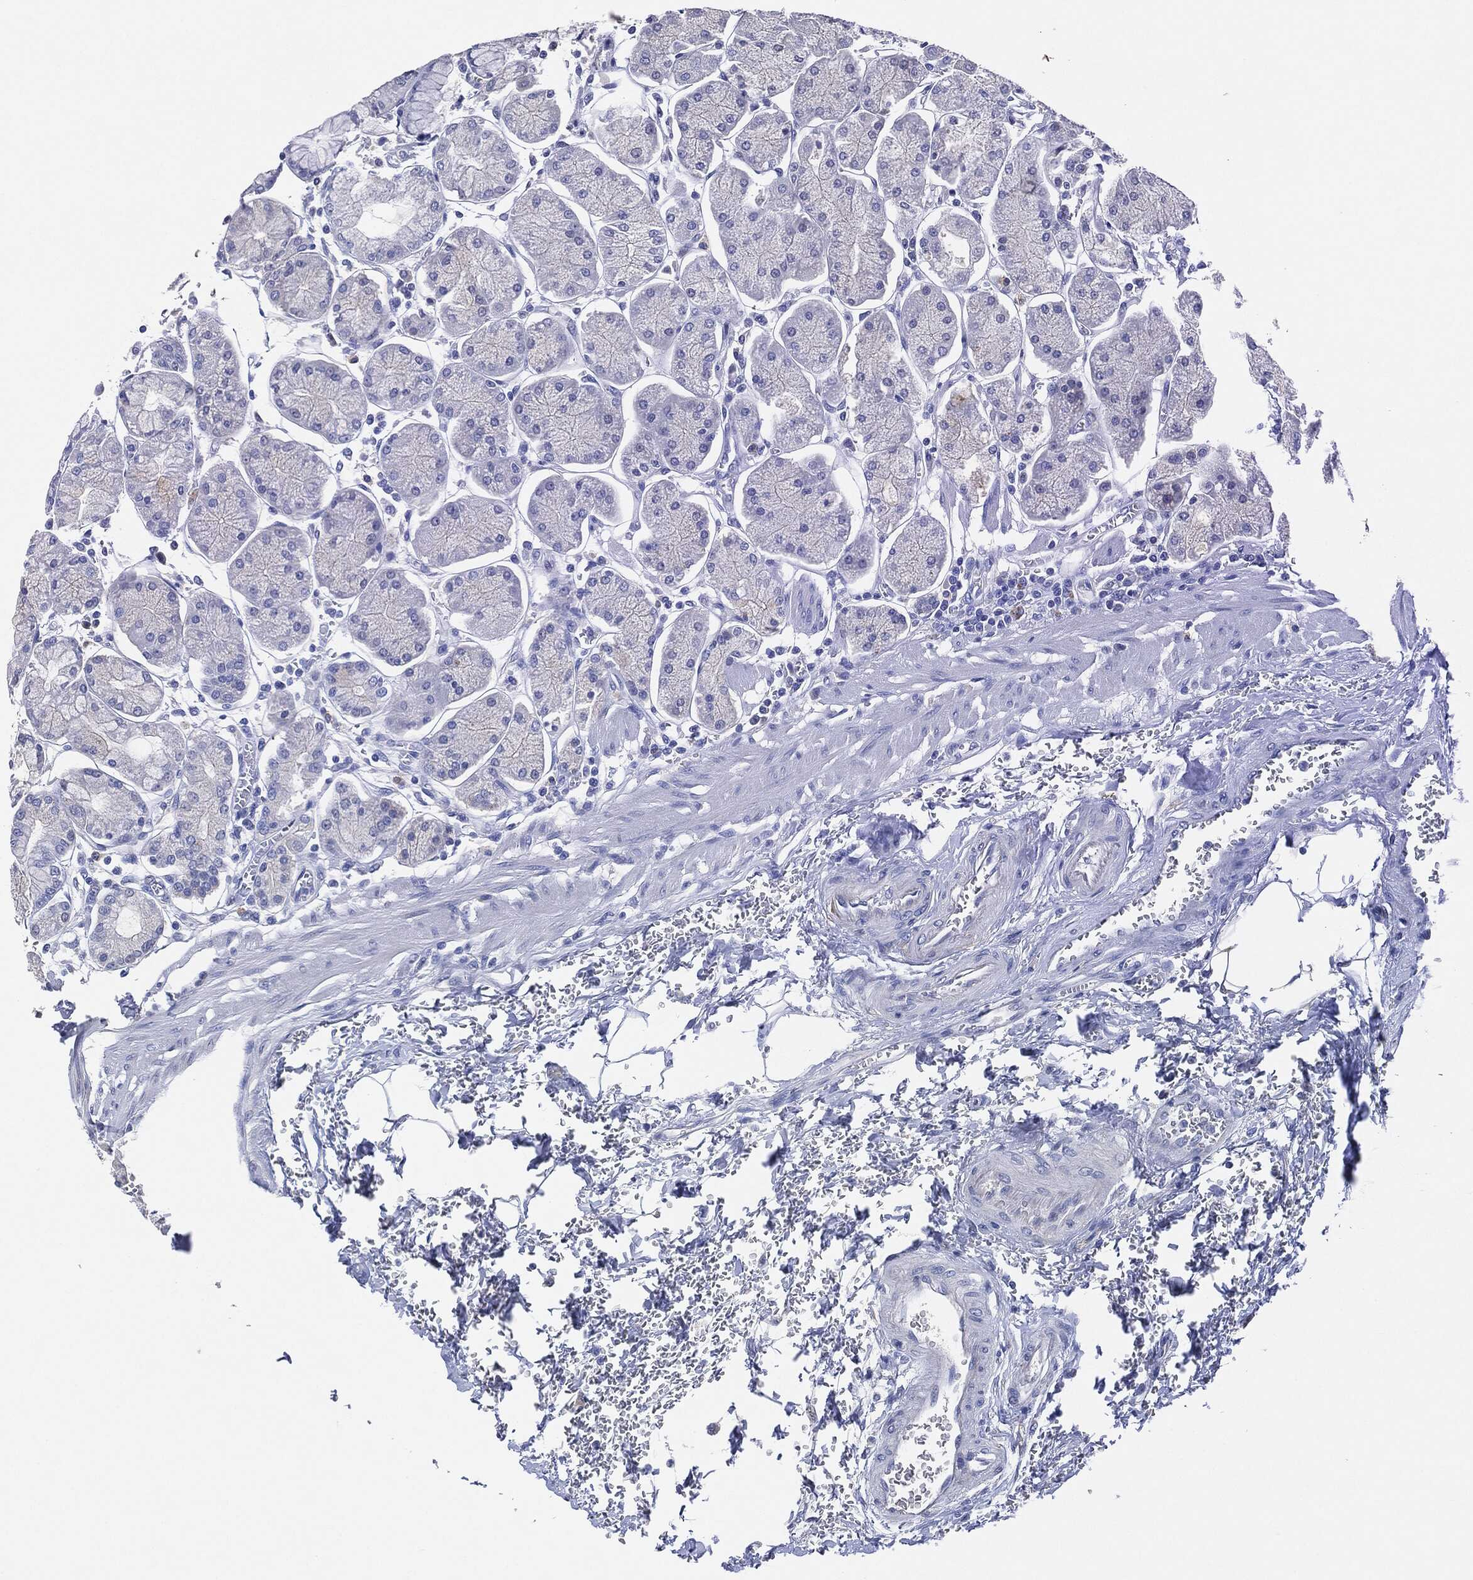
{"staining": {"intensity": "negative", "quantity": "none", "location": "none"}, "tissue": "stomach", "cell_type": "Glandular cells", "image_type": "normal", "snomed": [{"axis": "morphology", "description": "Normal tissue, NOS"}, {"axis": "morphology", "description": "Adenocarcinoma, NOS"}, {"axis": "topography", "description": "Stomach, upper"}, {"axis": "topography", "description": "Stomach"}], "caption": "Benign stomach was stained to show a protein in brown. There is no significant positivity in glandular cells. The staining is performed using DAB brown chromogen with nuclei counter-stained in using hematoxylin.", "gene": "NTRK1", "patient": {"sex": "male", "age": 76}}